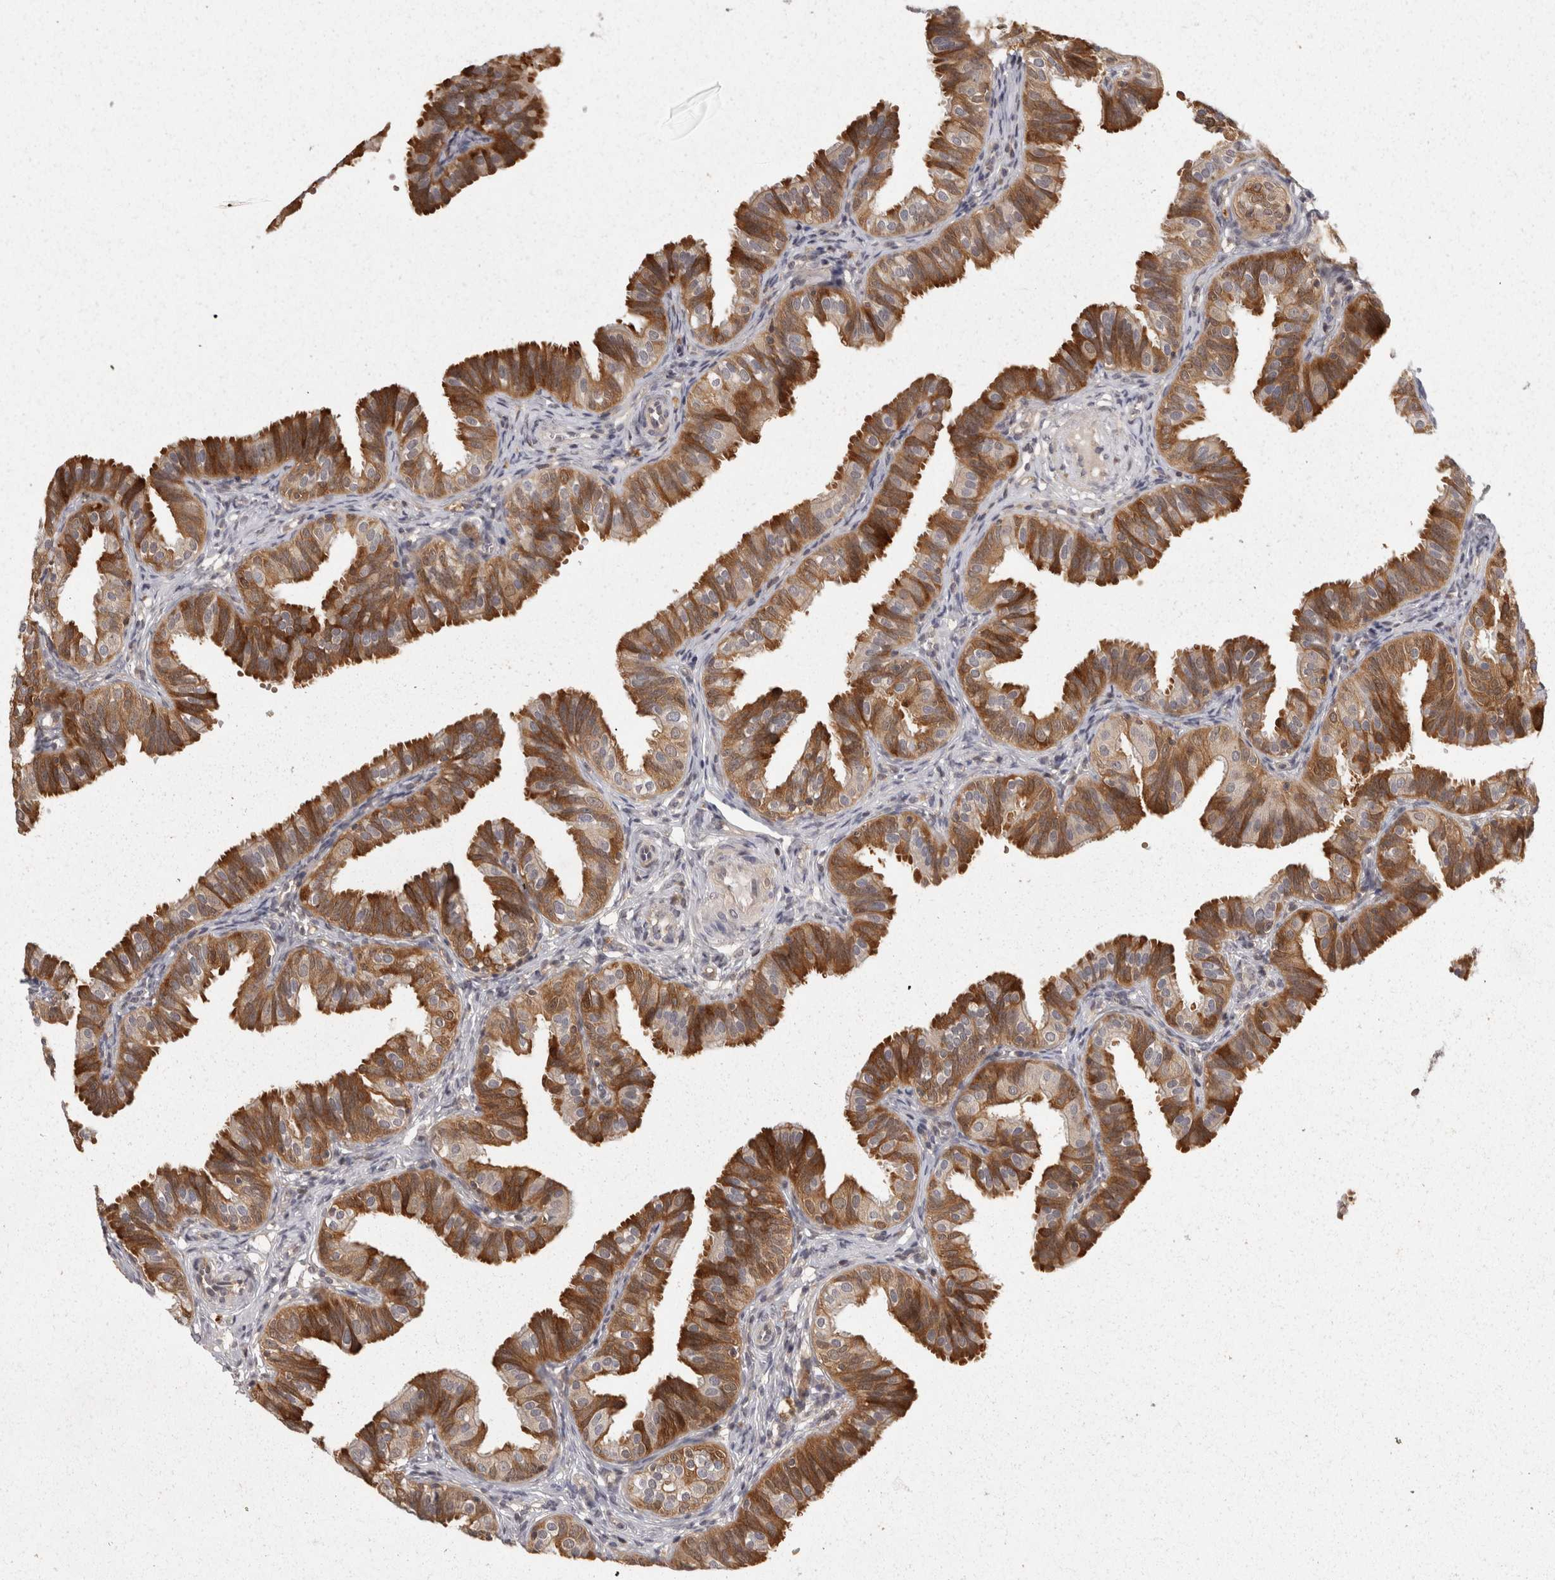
{"staining": {"intensity": "moderate", "quantity": ">75%", "location": "cytoplasmic/membranous"}, "tissue": "fallopian tube", "cell_type": "Glandular cells", "image_type": "normal", "snomed": [{"axis": "morphology", "description": "Normal tissue, NOS"}, {"axis": "topography", "description": "Fallopian tube"}], "caption": "Fallopian tube was stained to show a protein in brown. There is medium levels of moderate cytoplasmic/membranous staining in approximately >75% of glandular cells. Using DAB (3,3'-diaminobenzidine) (brown) and hematoxylin (blue) stains, captured at high magnification using brightfield microscopy.", "gene": "ACAT2", "patient": {"sex": "female", "age": 35}}